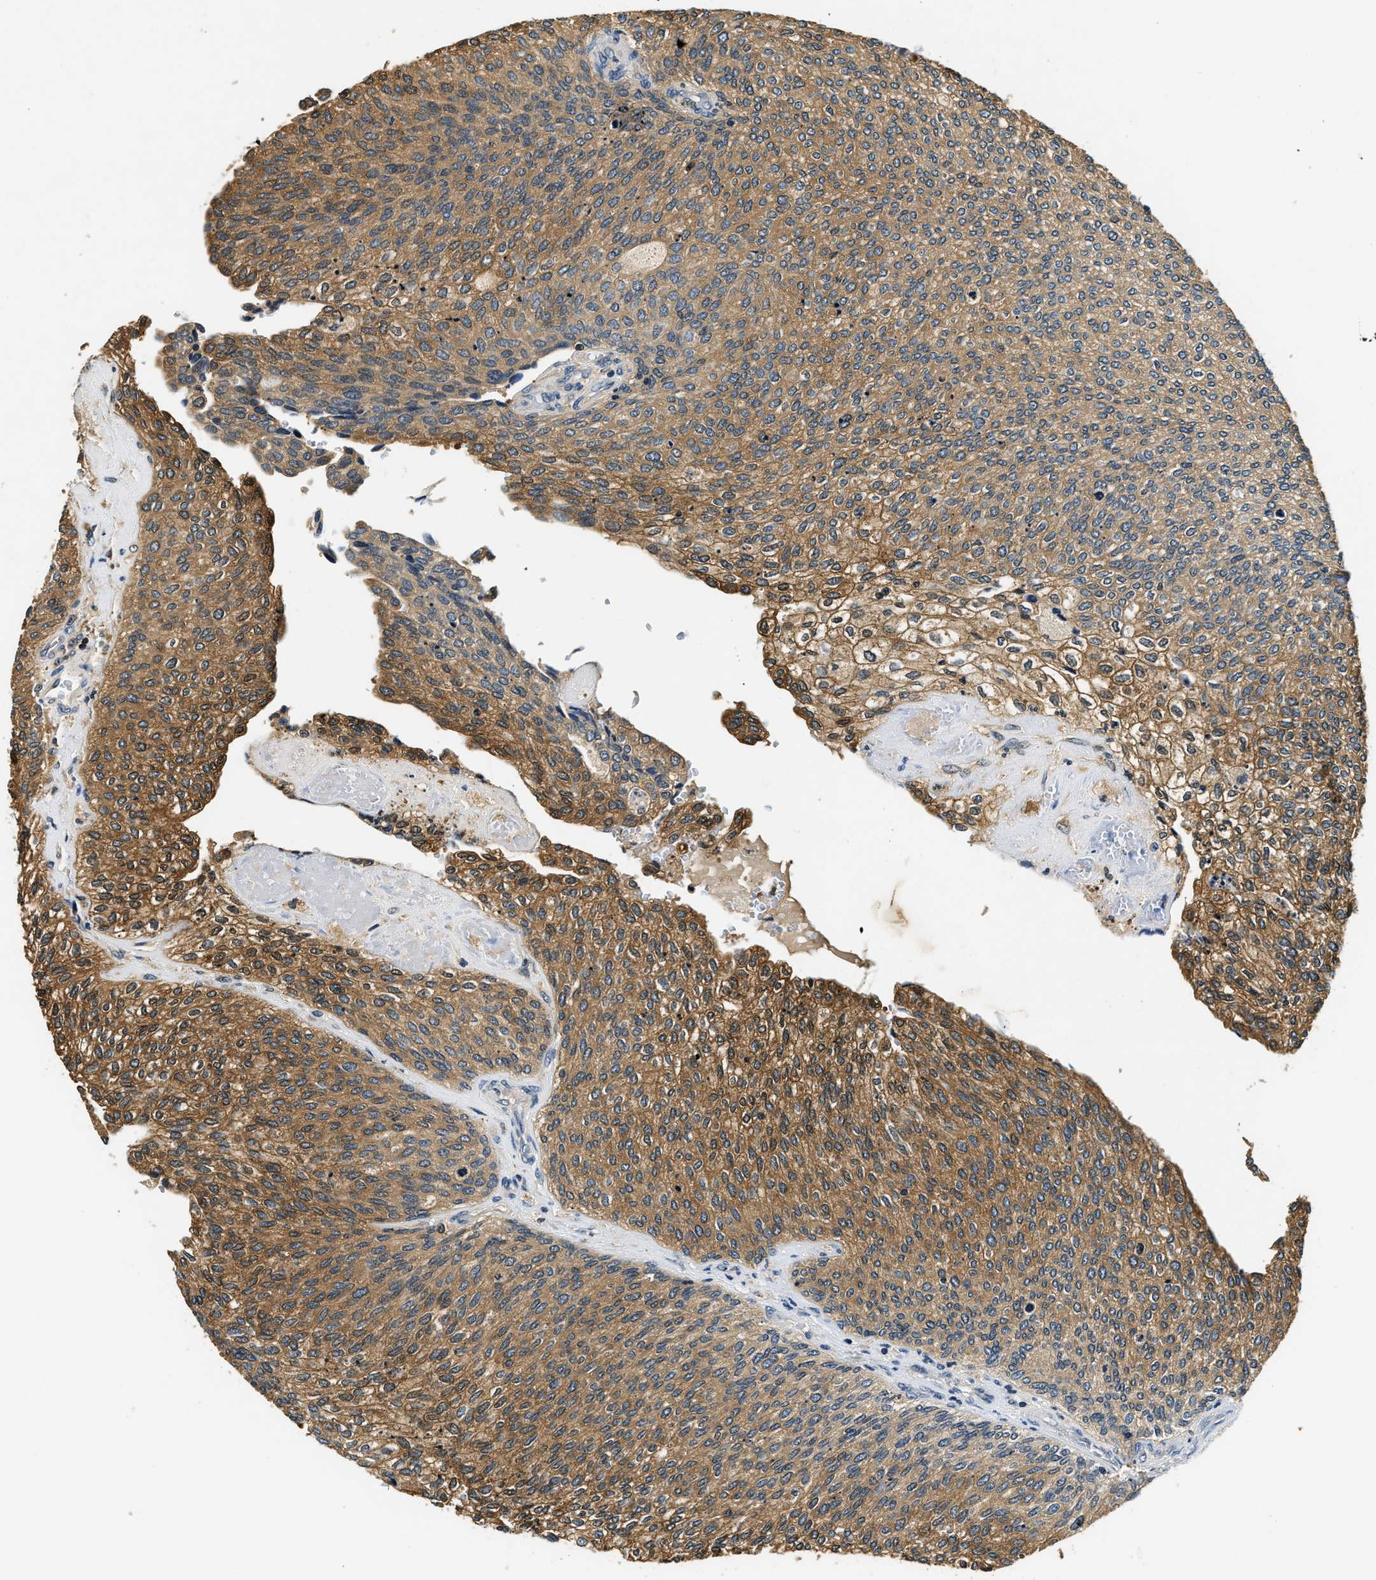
{"staining": {"intensity": "moderate", "quantity": ">75%", "location": "cytoplasmic/membranous"}, "tissue": "urothelial cancer", "cell_type": "Tumor cells", "image_type": "cancer", "snomed": [{"axis": "morphology", "description": "Urothelial carcinoma, Low grade"}, {"axis": "topography", "description": "Urinary bladder"}], "caption": "A micrograph showing moderate cytoplasmic/membranous expression in about >75% of tumor cells in low-grade urothelial carcinoma, as visualized by brown immunohistochemical staining.", "gene": "RESF1", "patient": {"sex": "female", "age": 79}}